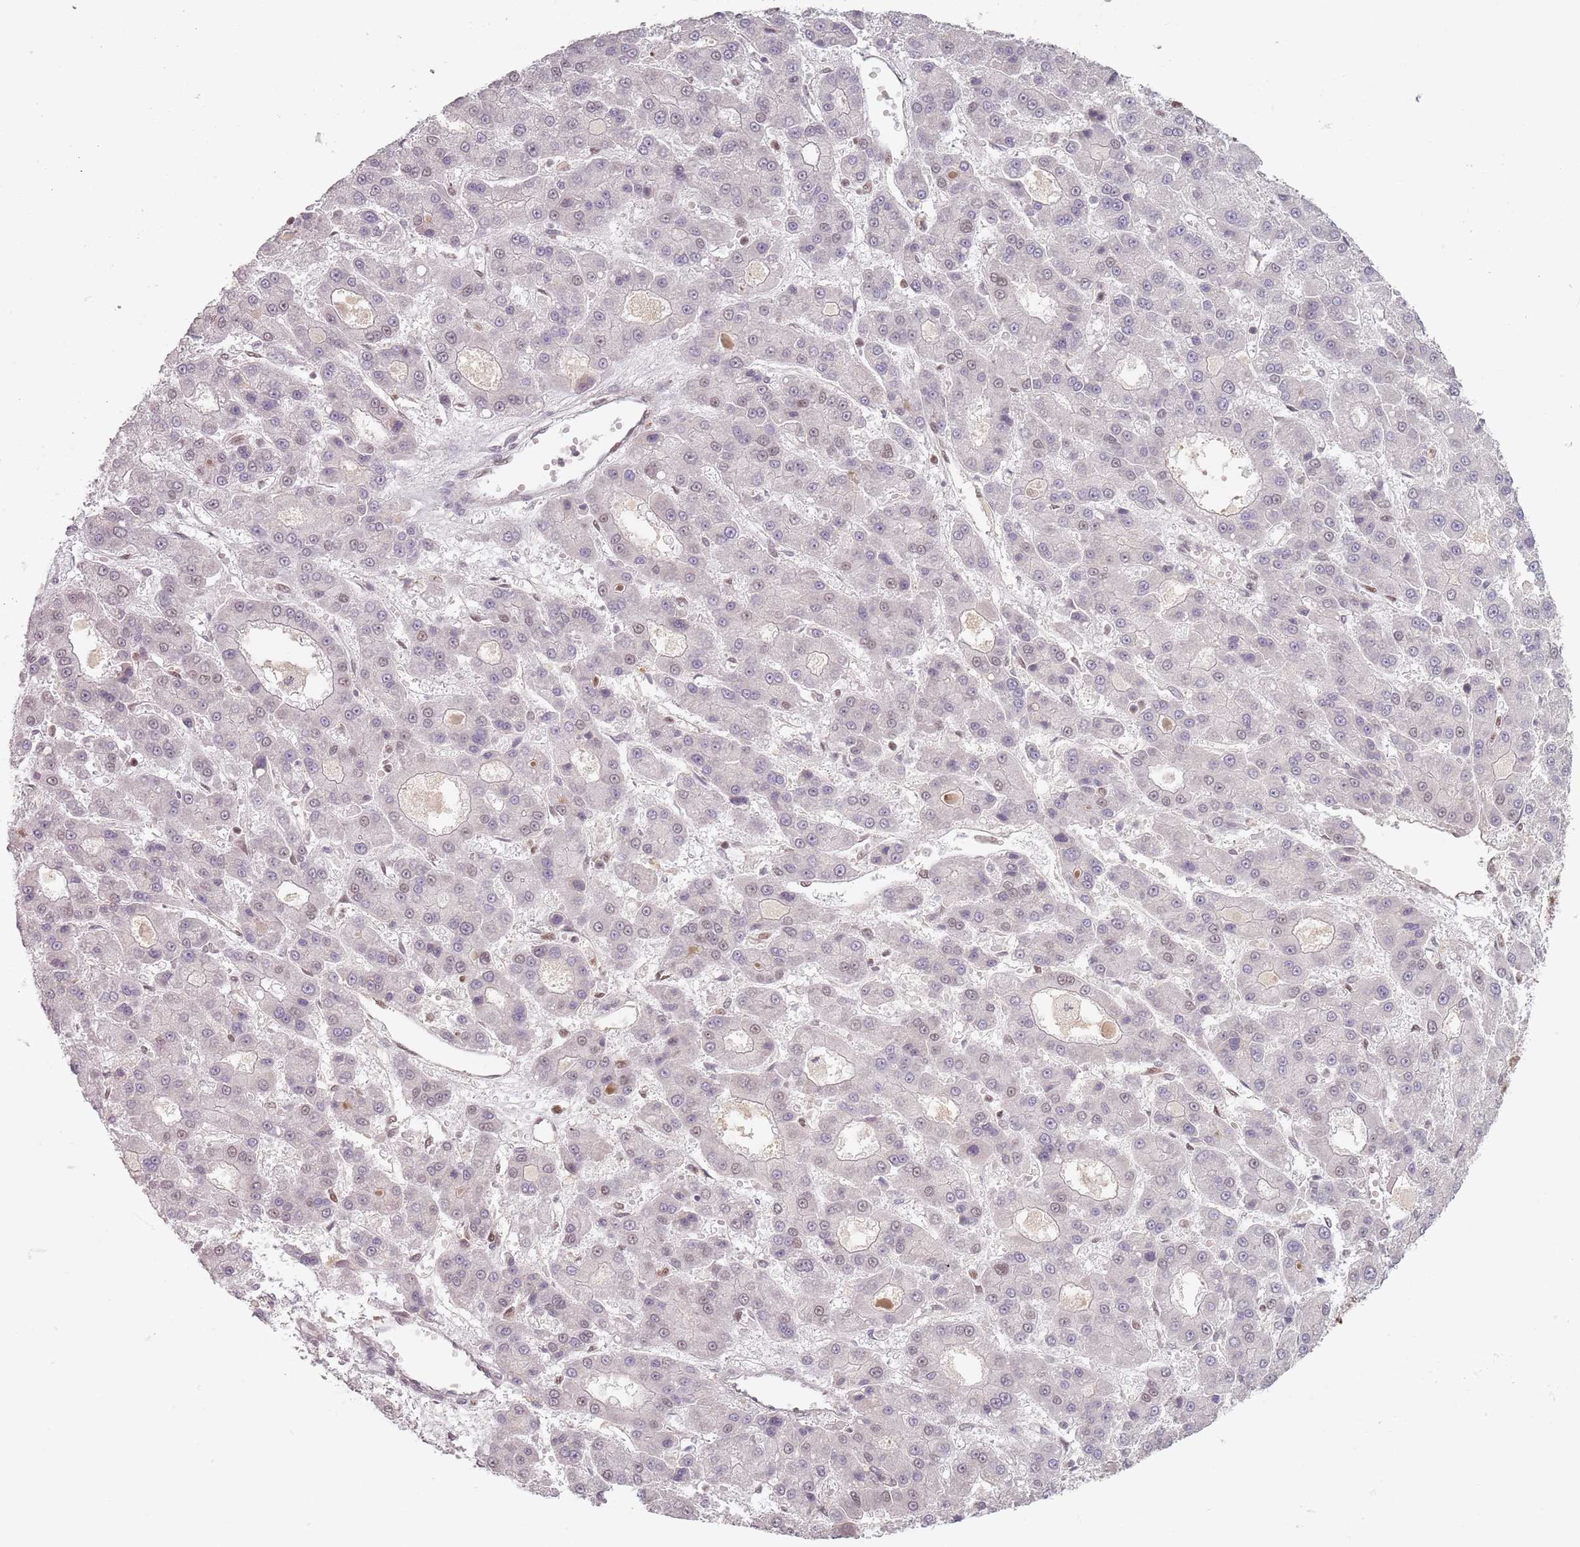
{"staining": {"intensity": "negative", "quantity": "none", "location": "none"}, "tissue": "liver cancer", "cell_type": "Tumor cells", "image_type": "cancer", "snomed": [{"axis": "morphology", "description": "Carcinoma, Hepatocellular, NOS"}, {"axis": "topography", "description": "Liver"}], "caption": "Immunohistochemical staining of hepatocellular carcinoma (liver) reveals no significant expression in tumor cells.", "gene": "NUP50", "patient": {"sex": "male", "age": 70}}